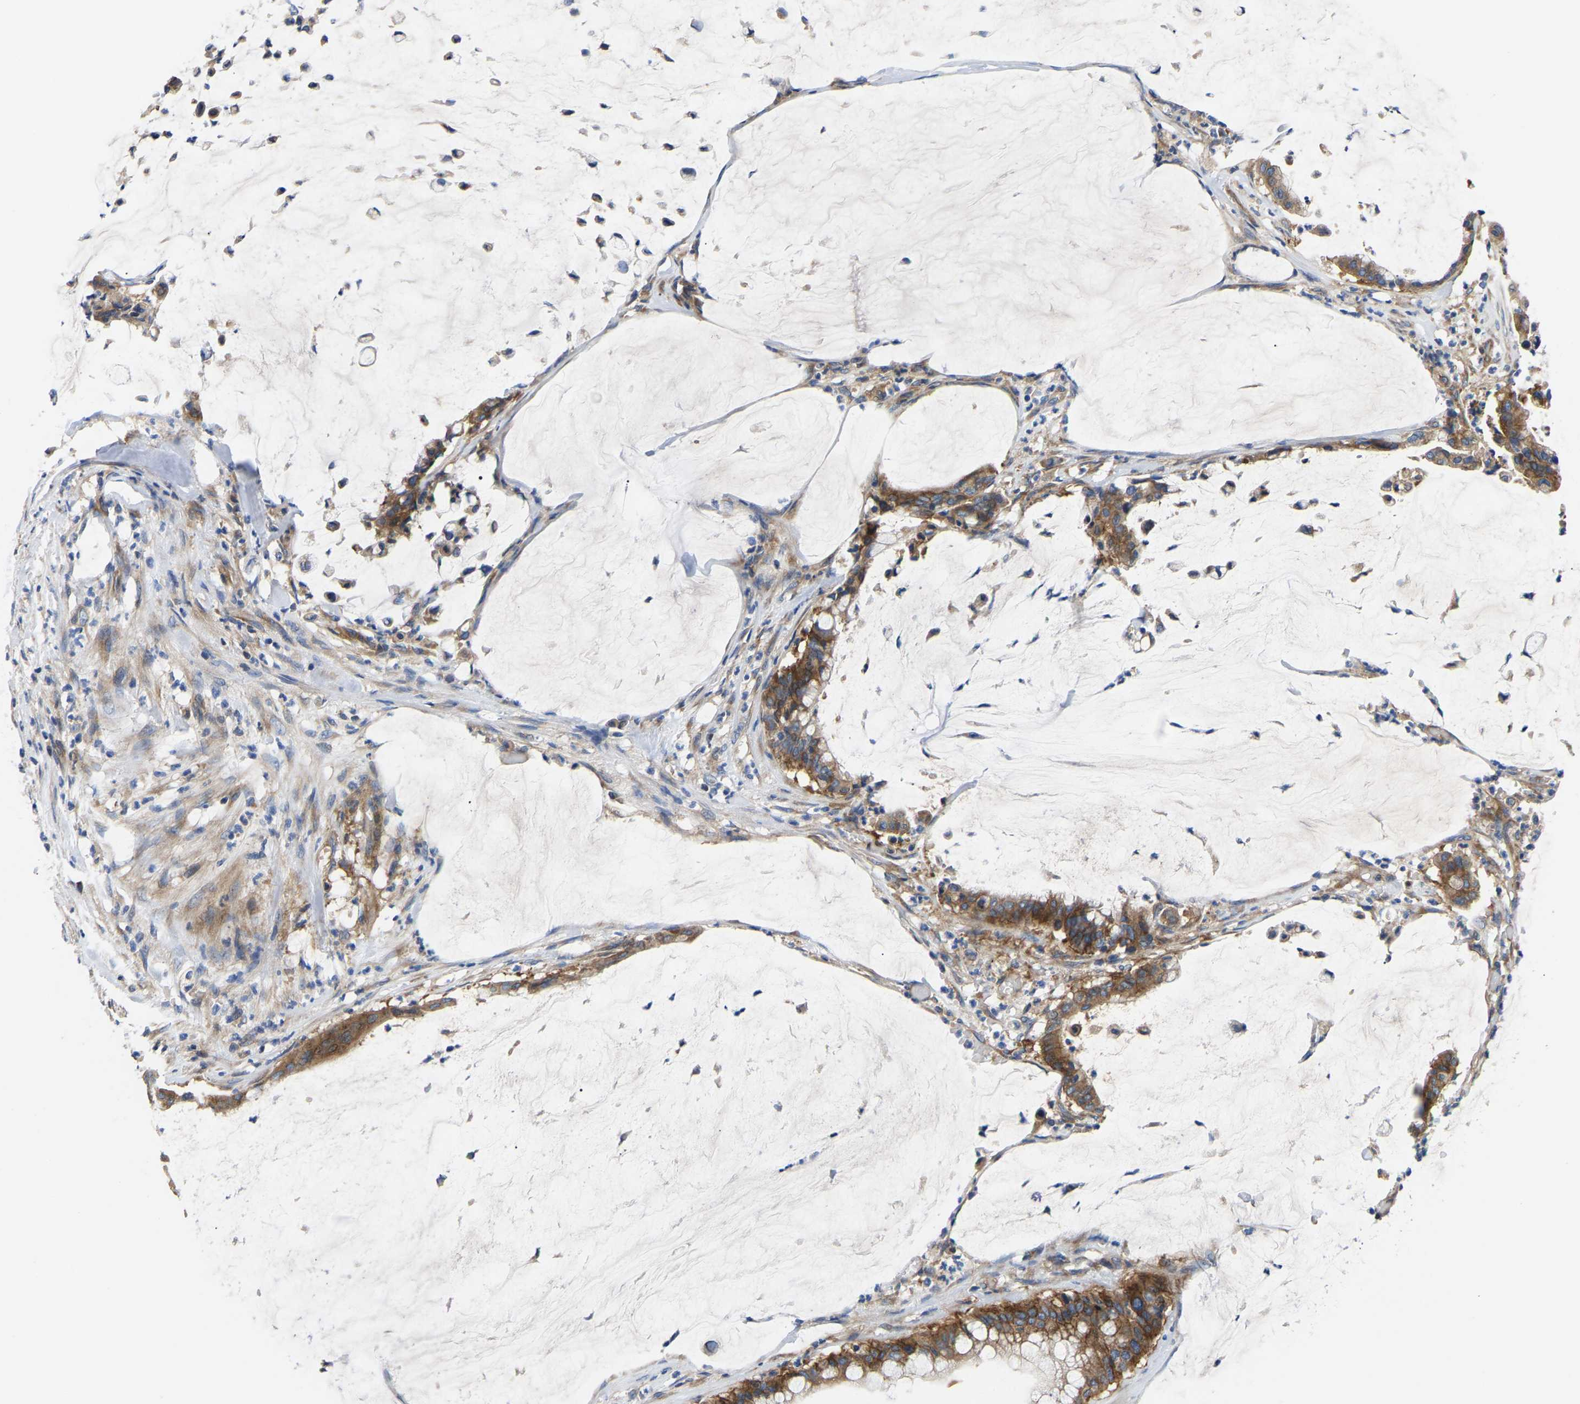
{"staining": {"intensity": "moderate", "quantity": ">75%", "location": "cytoplasmic/membranous"}, "tissue": "pancreatic cancer", "cell_type": "Tumor cells", "image_type": "cancer", "snomed": [{"axis": "morphology", "description": "Adenocarcinoma, NOS"}, {"axis": "topography", "description": "Pancreas"}], "caption": "Immunohistochemical staining of pancreatic adenocarcinoma reveals moderate cytoplasmic/membranous protein expression in approximately >75% of tumor cells.", "gene": "AIMP2", "patient": {"sex": "male", "age": 41}}